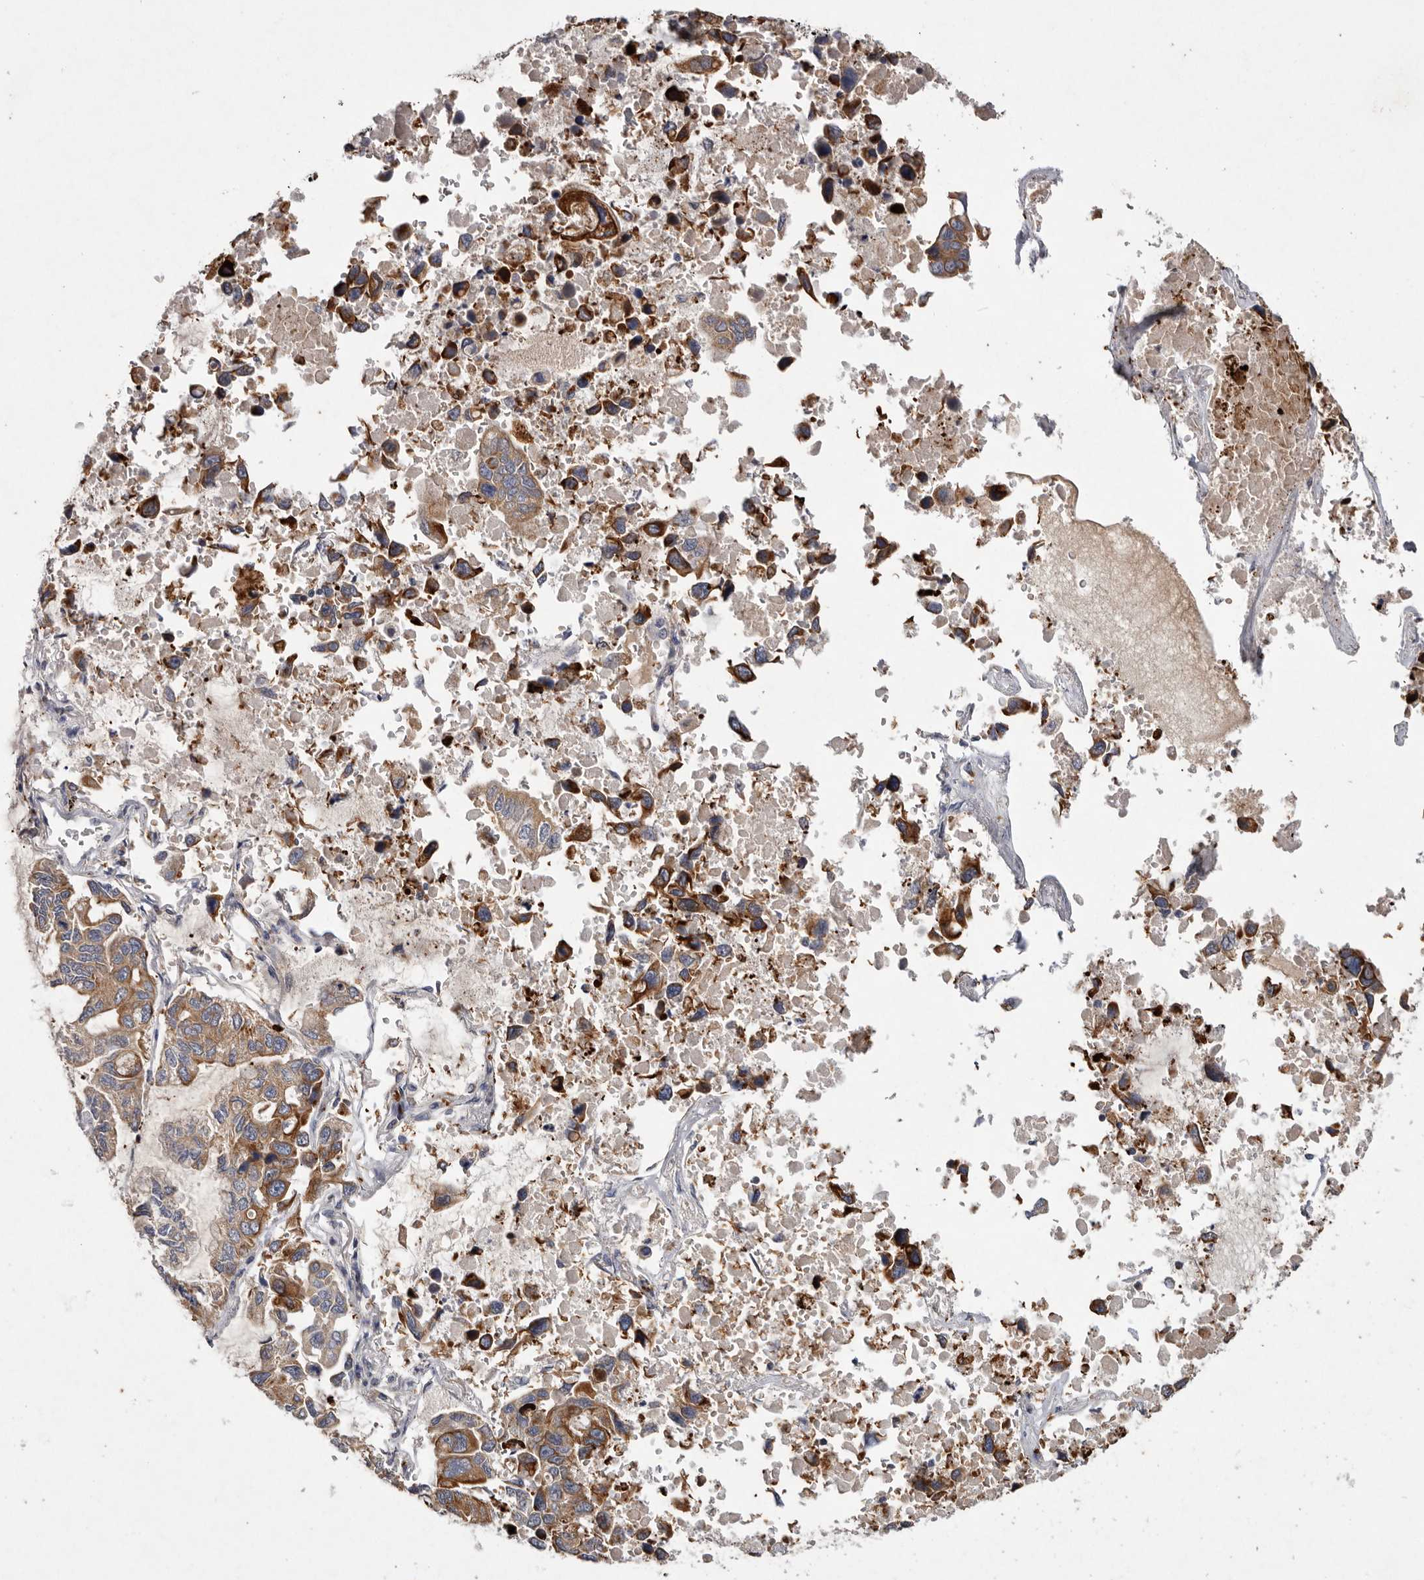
{"staining": {"intensity": "moderate", "quantity": ">75%", "location": "cytoplasmic/membranous"}, "tissue": "lung cancer", "cell_type": "Tumor cells", "image_type": "cancer", "snomed": [{"axis": "morphology", "description": "Adenocarcinoma, NOS"}, {"axis": "topography", "description": "Lung"}], "caption": "Protein staining of adenocarcinoma (lung) tissue displays moderate cytoplasmic/membranous staining in about >75% of tumor cells. The protein is shown in brown color, while the nuclei are stained blue.", "gene": "TNFSF14", "patient": {"sex": "male", "age": 64}}